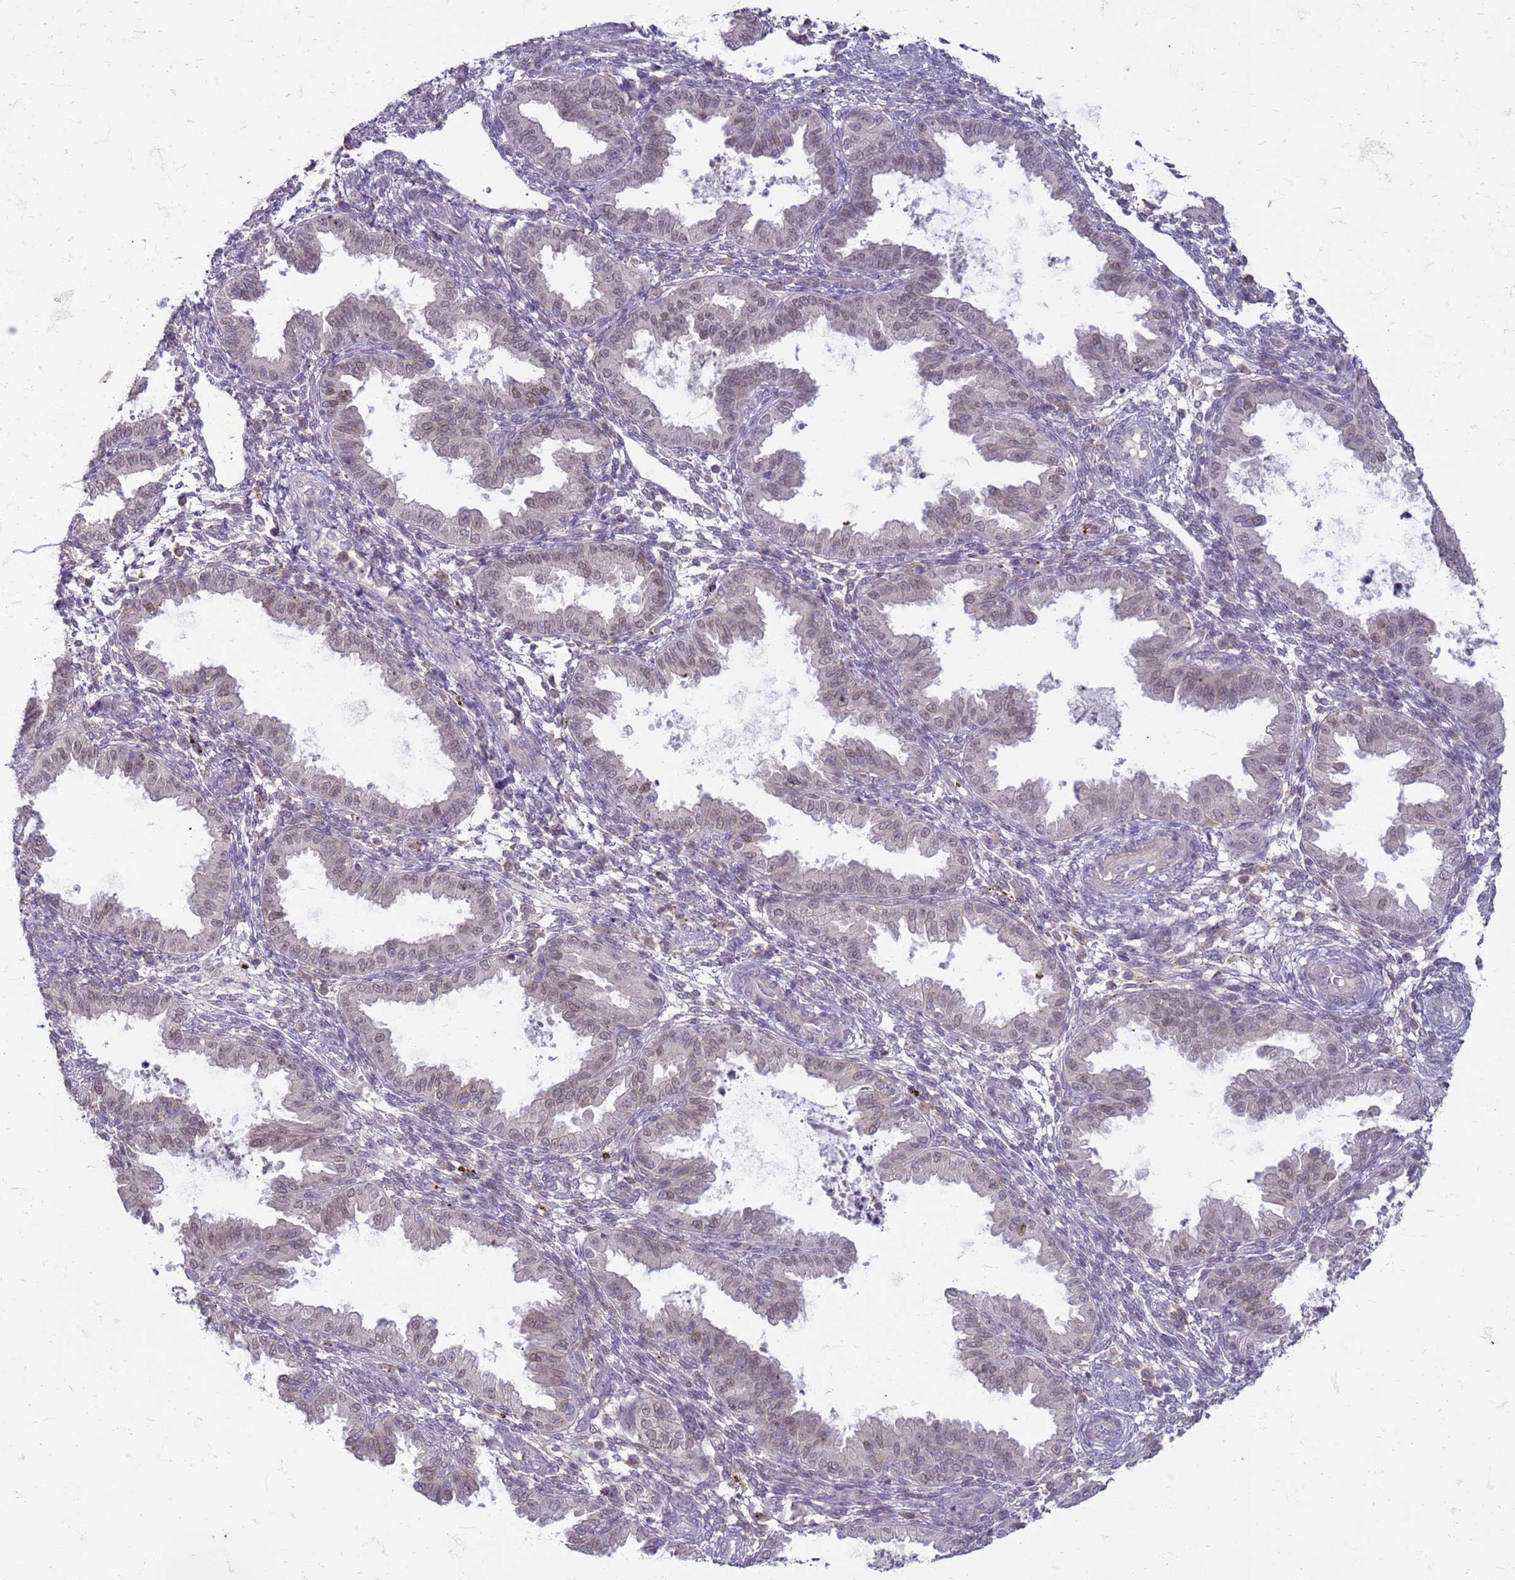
{"staining": {"intensity": "negative", "quantity": "none", "location": "none"}, "tissue": "endometrium", "cell_type": "Cells in endometrial stroma", "image_type": "normal", "snomed": [{"axis": "morphology", "description": "Normal tissue, NOS"}, {"axis": "topography", "description": "Endometrium"}], "caption": "Cells in endometrial stroma show no significant protein positivity in normal endometrium. The staining was performed using DAB to visualize the protein expression in brown, while the nuclei were stained in blue with hematoxylin (Magnification: 20x).", "gene": "SLC15A3", "patient": {"sex": "female", "age": 33}}